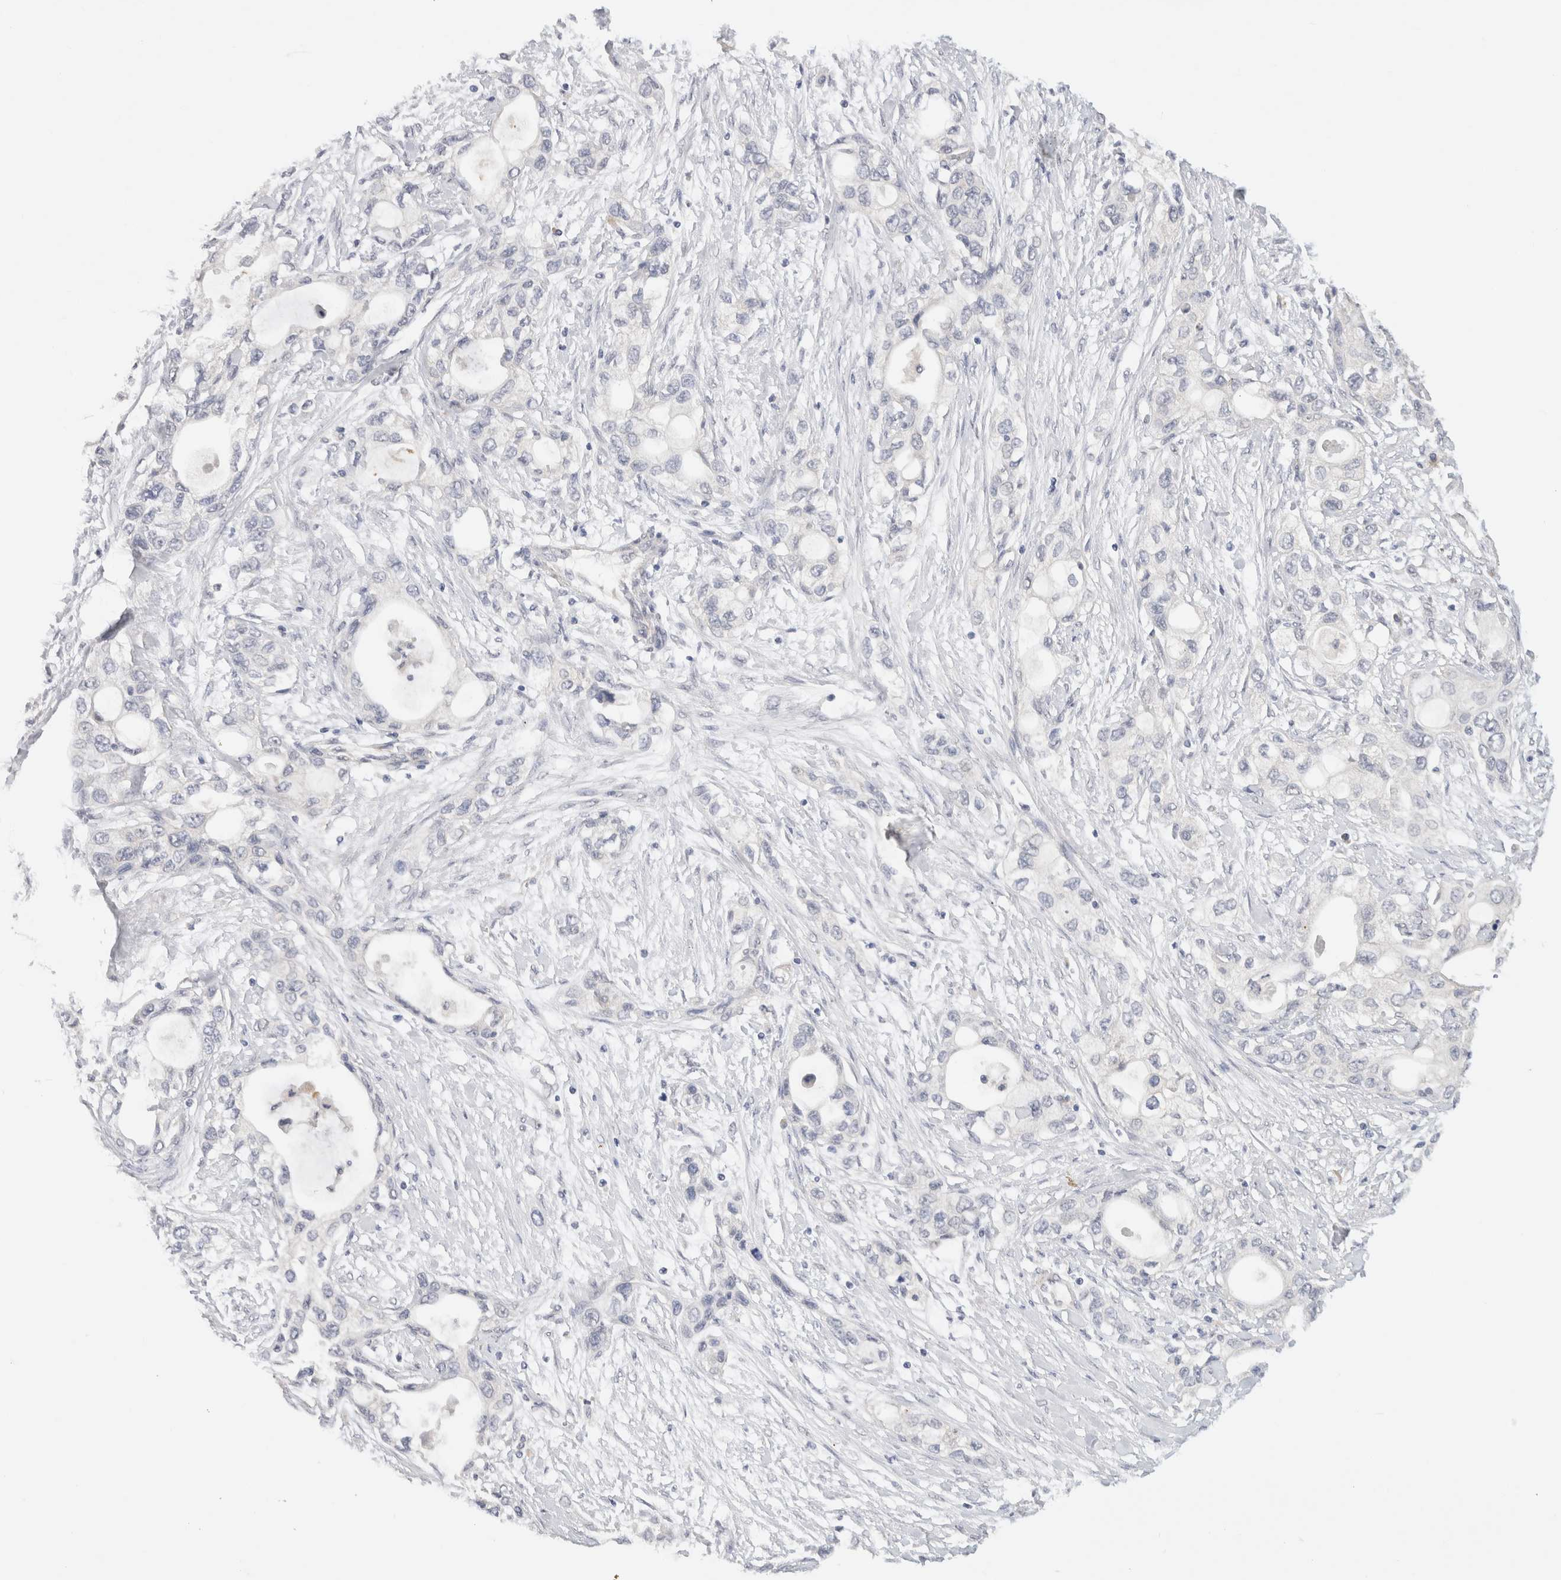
{"staining": {"intensity": "negative", "quantity": "none", "location": "none"}, "tissue": "pancreatic cancer", "cell_type": "Tumor cells", "image_type": "cancer", "snomed": [{"axis": "morphology", "description": "Adenocarcinoma, NOS"}, {"axis": "topography", "description": "Pancreas"}], "caption": "High magnification brightfield microscopy of pancreatic adenocarcinoma stained with DAB (brown) and counterstained with hematoxylin (blue): tumor cells show no significant positivity.", "gene": "CHRM4", "patient": {"sex": "female", "age": 70}}